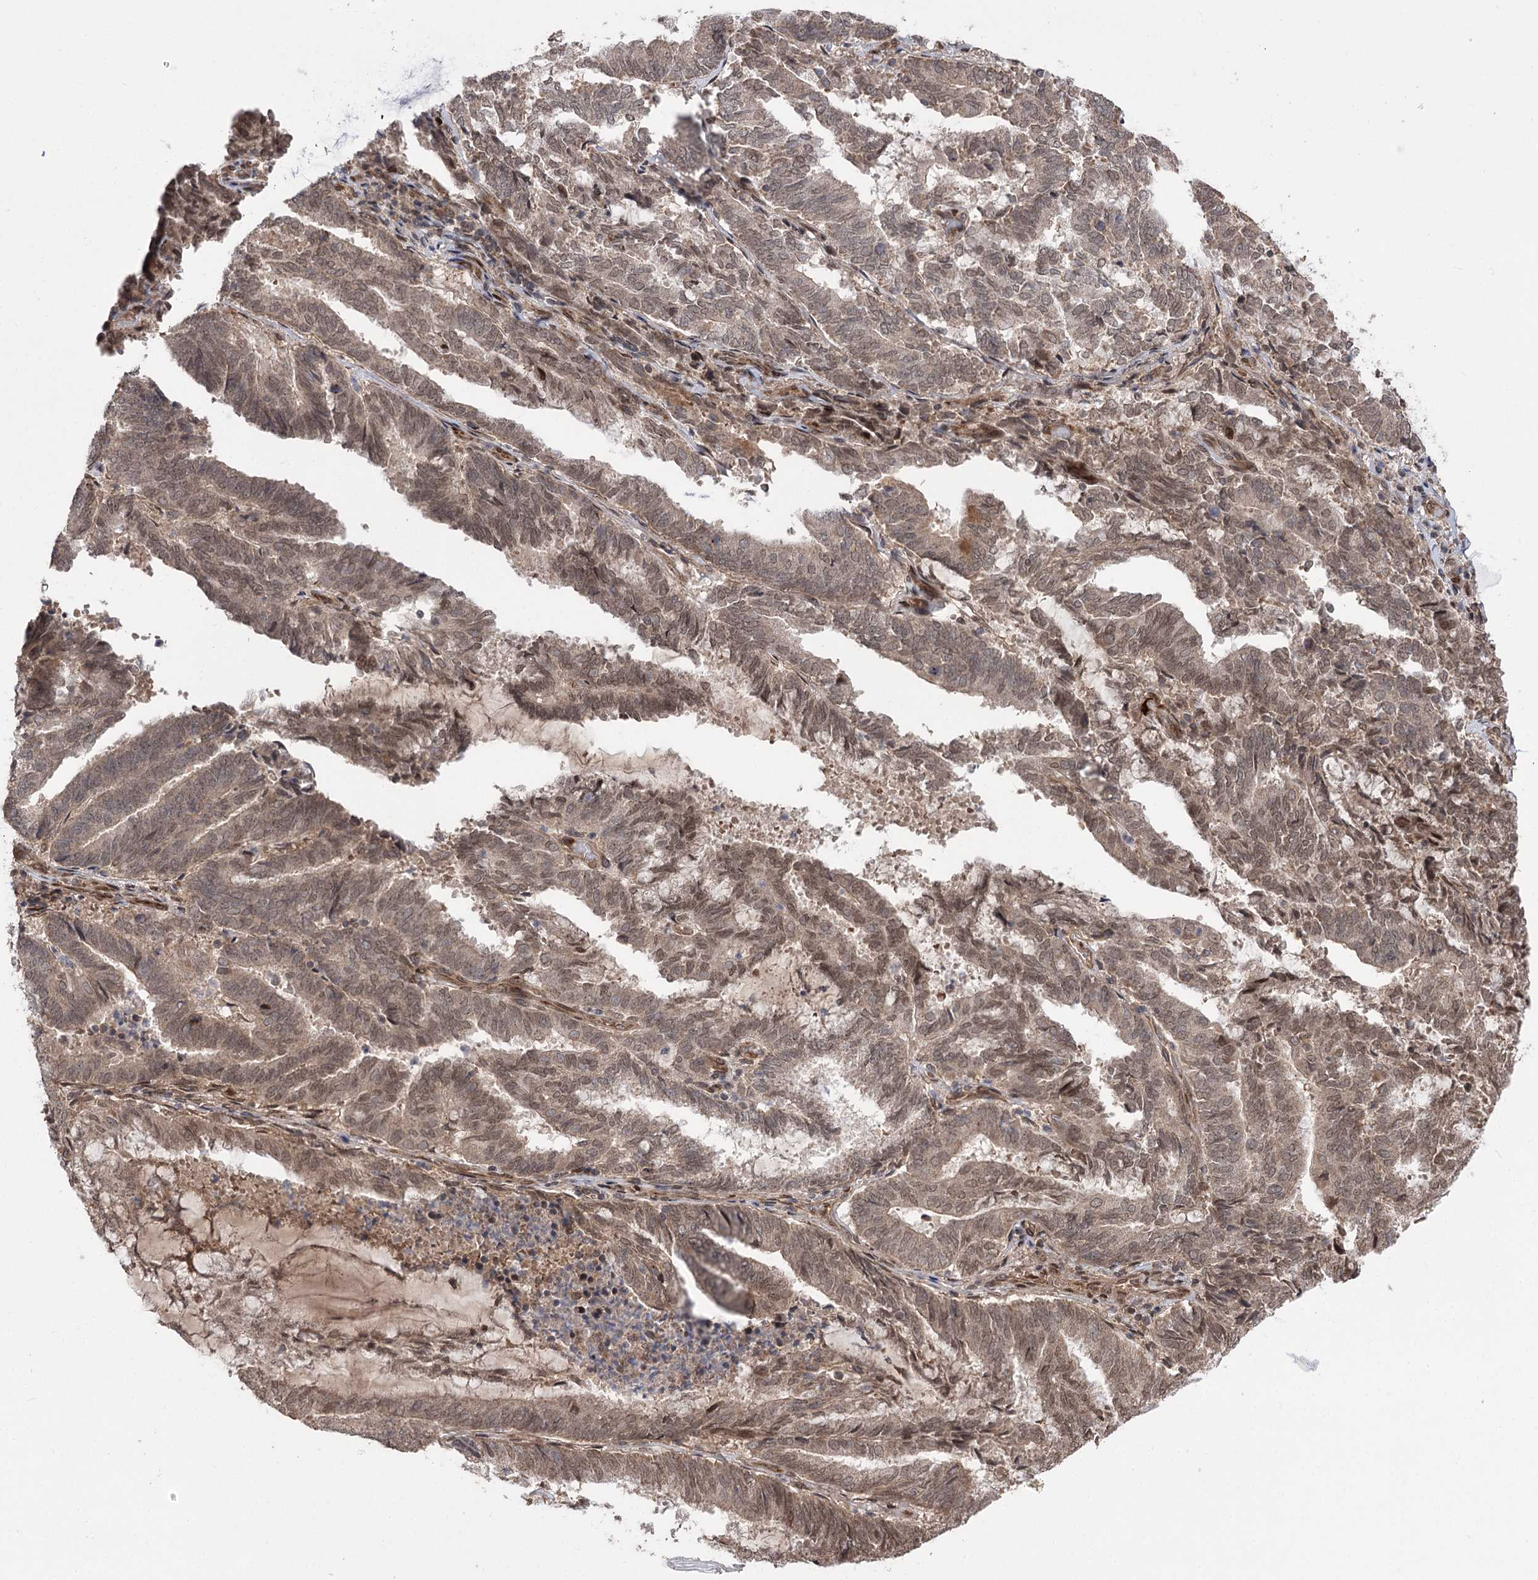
{"staining": {"intensity": "moderate", "quantity": ">75%", "location": "cytoplasmic/membranous,nuclear"}, "tissue": "endometrial cancer", "cell_type": "Tumor cells", "image_type": "cancer", "snomed": [{"axis": "morphology", "description": "Adenocarcinoma, NOS"}, {"axis": "topography", "description": "Endometrium"}], "caption": "Endometrial cancer (adenocarcinoma) stained with DAB IHC reveals medium levels of moderate cytoplasmic/membranous and nuclear staining in approximately >75% of tumor cells. (IHC, brightfield microscopy, high magnification).", "gene": "TENM2", "patient": {"sex": "female", "age": 80}}